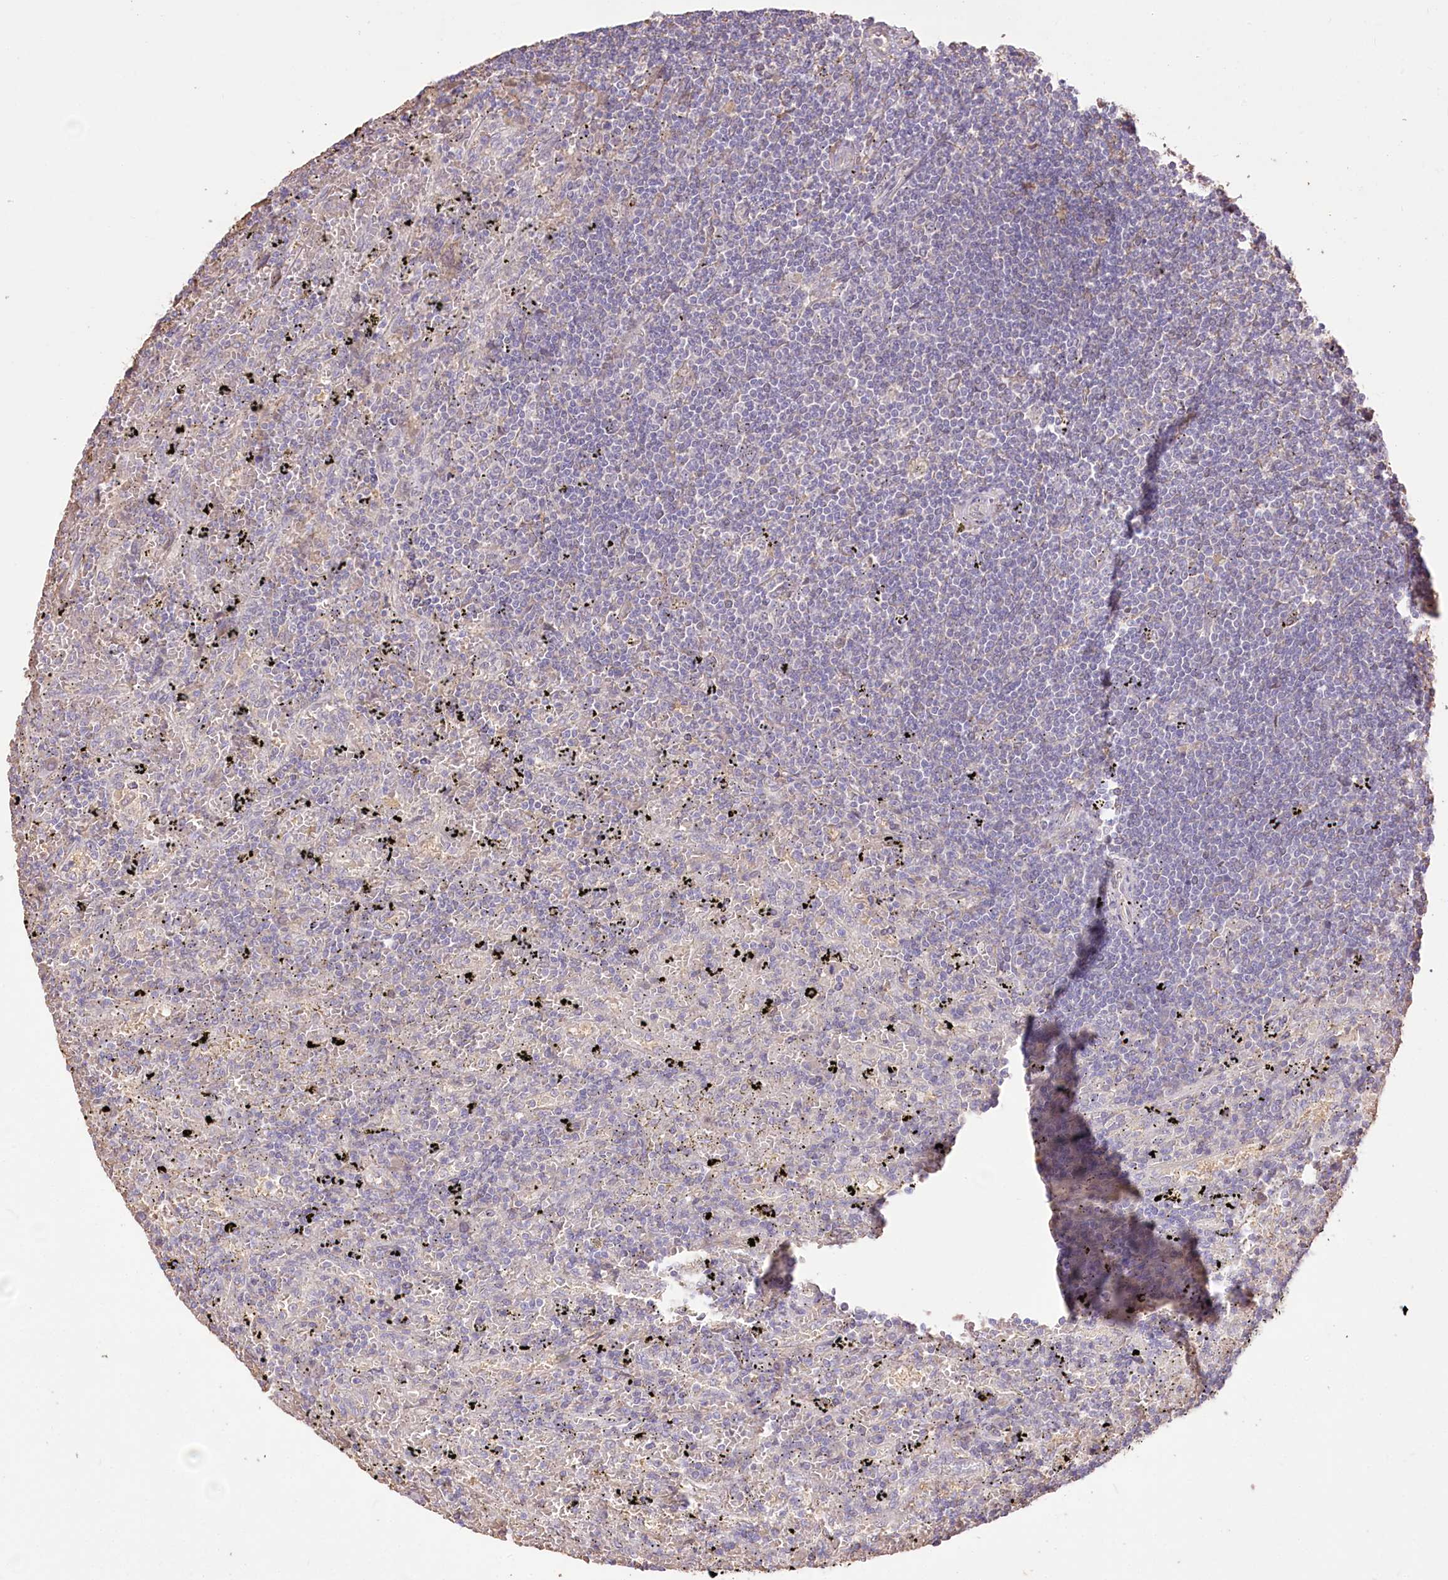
{"staining": {"intensity": "negative", "quantity": "none", "location": "none"}, "tissue": "lymphoma", "cell_type": "Tumor cells", "image_type": "cancer", "snomed": [{"axis": "morphology", "description": "Malignant lymphoma, non-Hodgkin's type, Low grade"}, {"axis": "topography", "description": "Spleen"}], "caption": "A photomicrograph of human lymphoma is negative for staining in tumor cells.", "gene": "R3HDM2", "patient": {"sex": "male", "age": 76}}